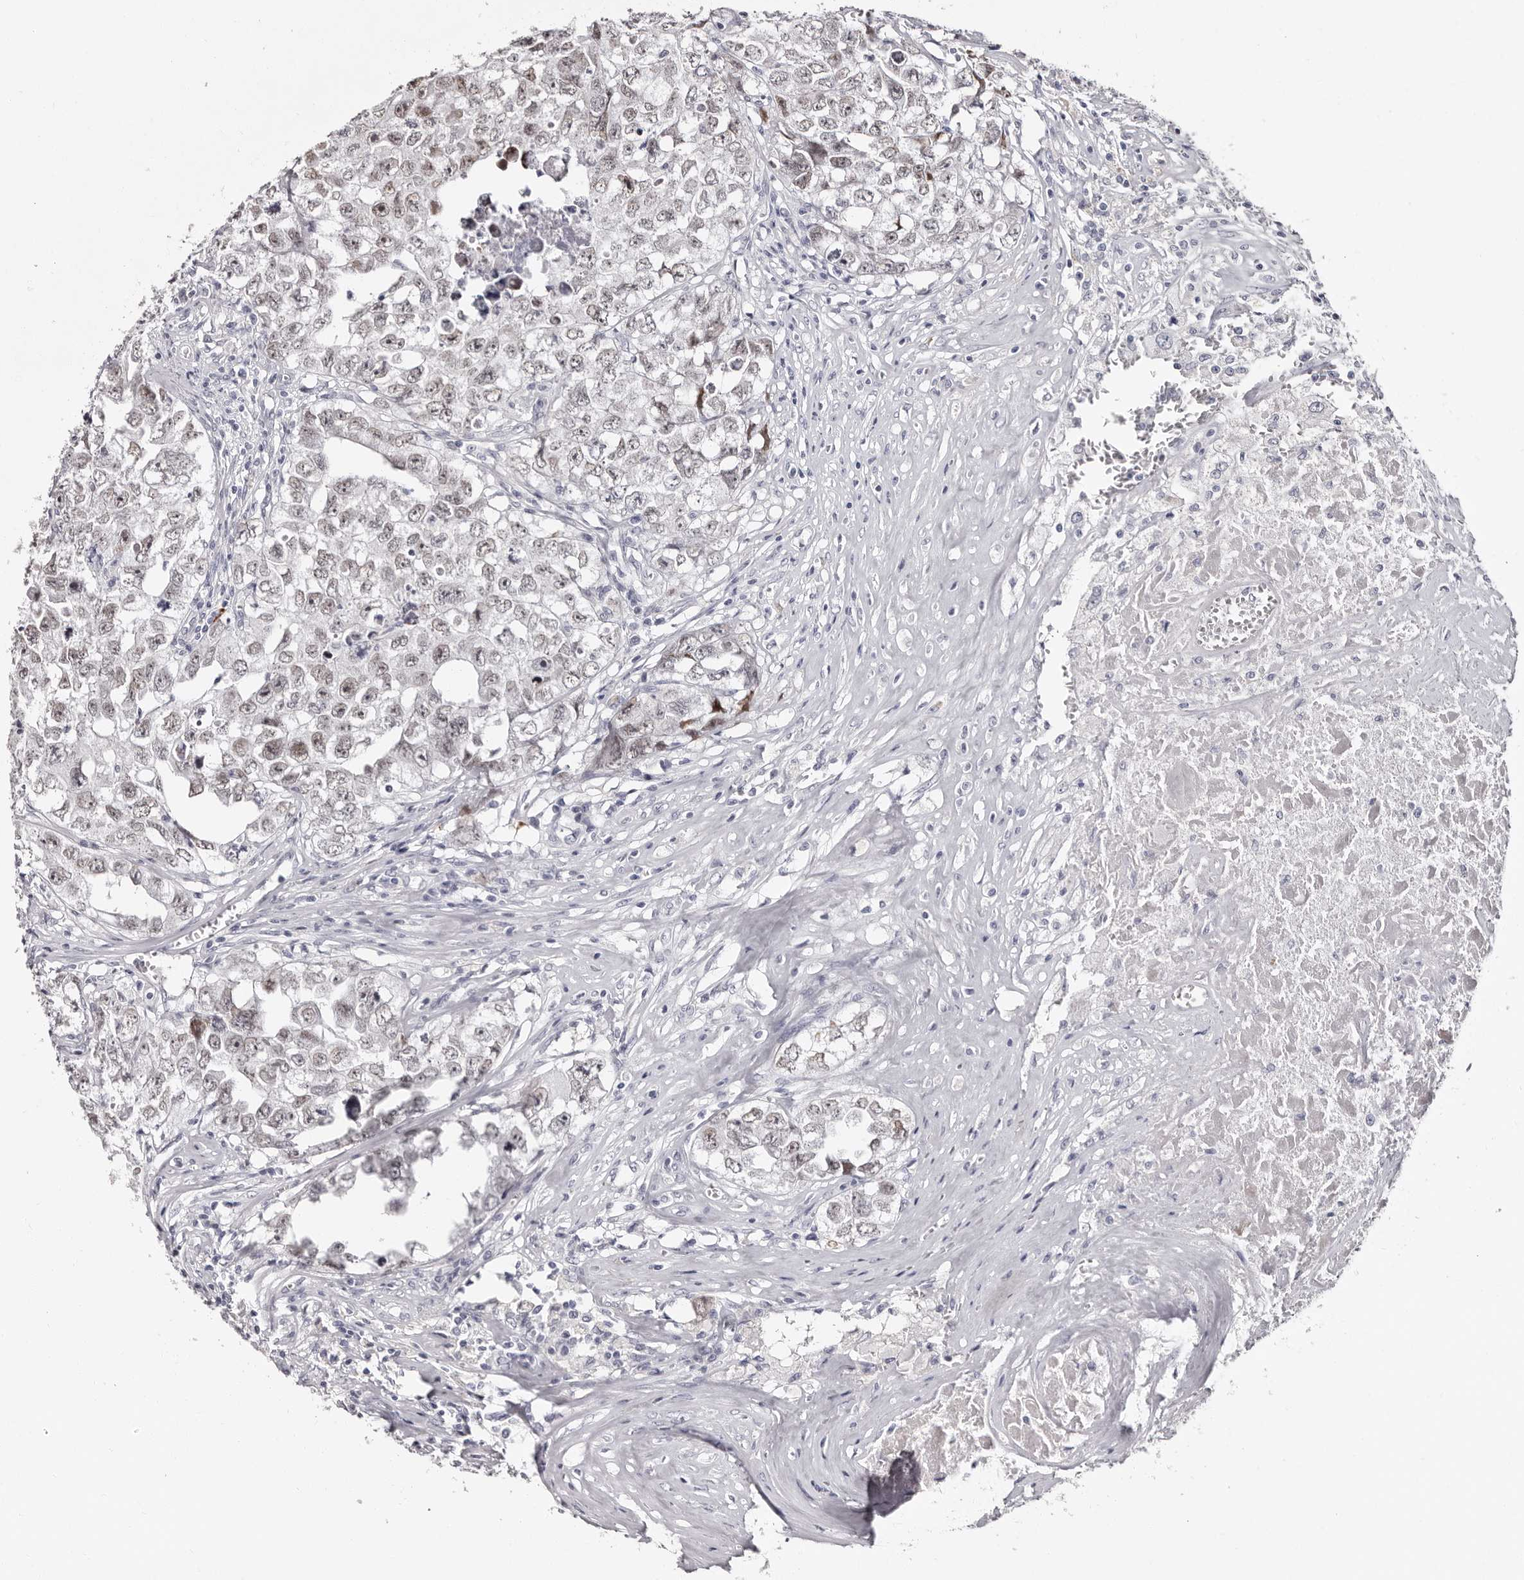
{"staining": {"intensity": "weak", "quantity": ">75%", "location": "nuclear"}, "tissue": "testis cancer", "cell_type": "Tumor cells", "image_type": "cancer", "snomed": [{"axis": "morphology", "description": "Seminoma, NOS"}, {"axis": "morphology", "description": "Carcinoma, Embryonal, NOS"}, {"axis": "topography", "description": "Testis"}], "caption": "This is an image of immunohistochemistry staining of testis cancer, which shows weak staining in the nuclear of tumor cells.", "gene": "TBC1D22B", "patient": {"sex": "male", "age": 43}}